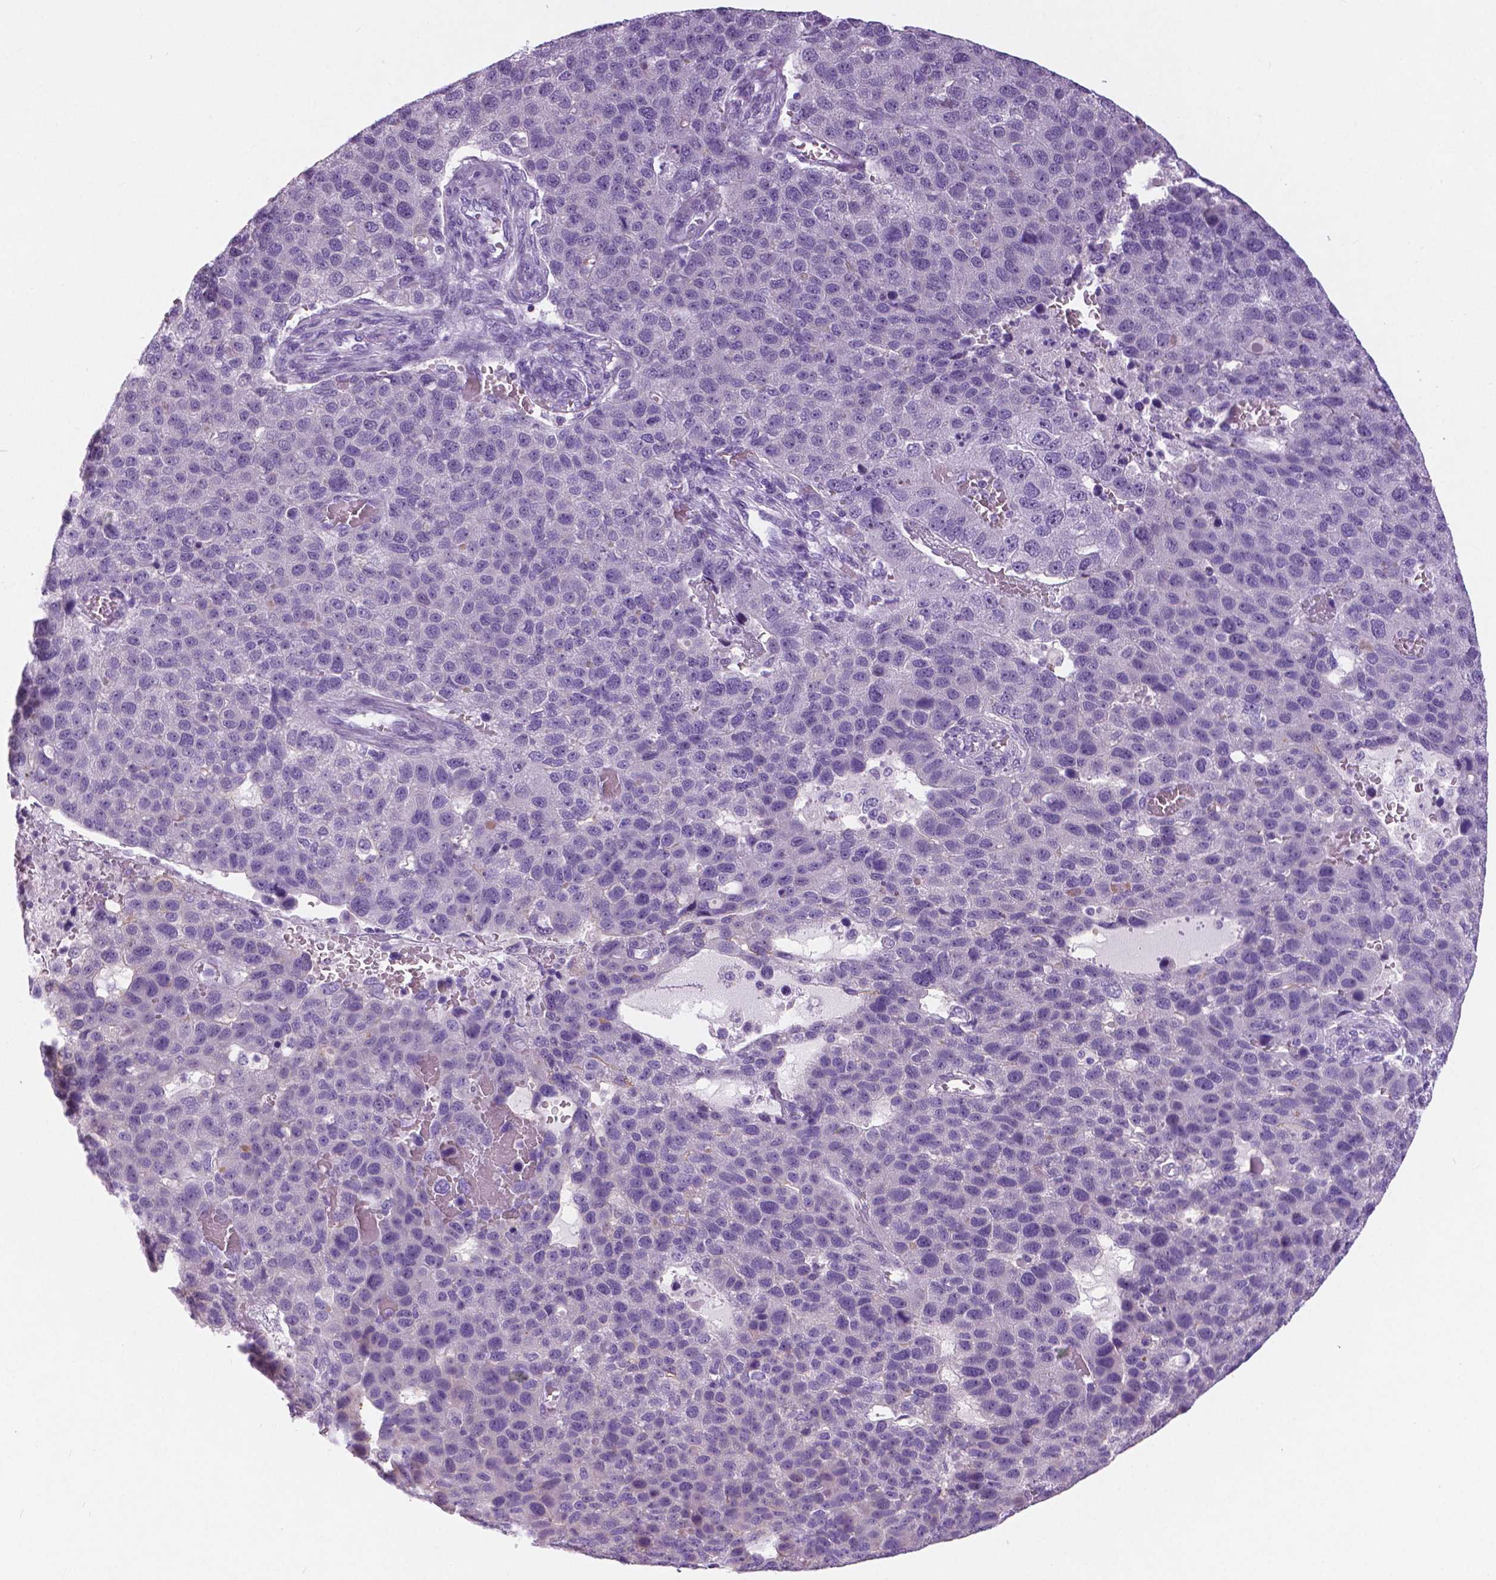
{"staining": {"intensity": "negative", "quantity": "none", "location": "none"}, "tissue": "pancreatic cancer", "cell_type": "Tumor cells", "image_type": "cancer", "snomed": [{"axis": "morphology", "description": "Adenocarcinoma, NOS"}, {"axis": "topography", "description": "Pancreas"}], "caption": "Immunohistochemical staining of pancreatic cancer demonstrates no significant expression in tumor cells.", "gene": "TP53TG5", "patient": {"sex": "female", "age": 61}}